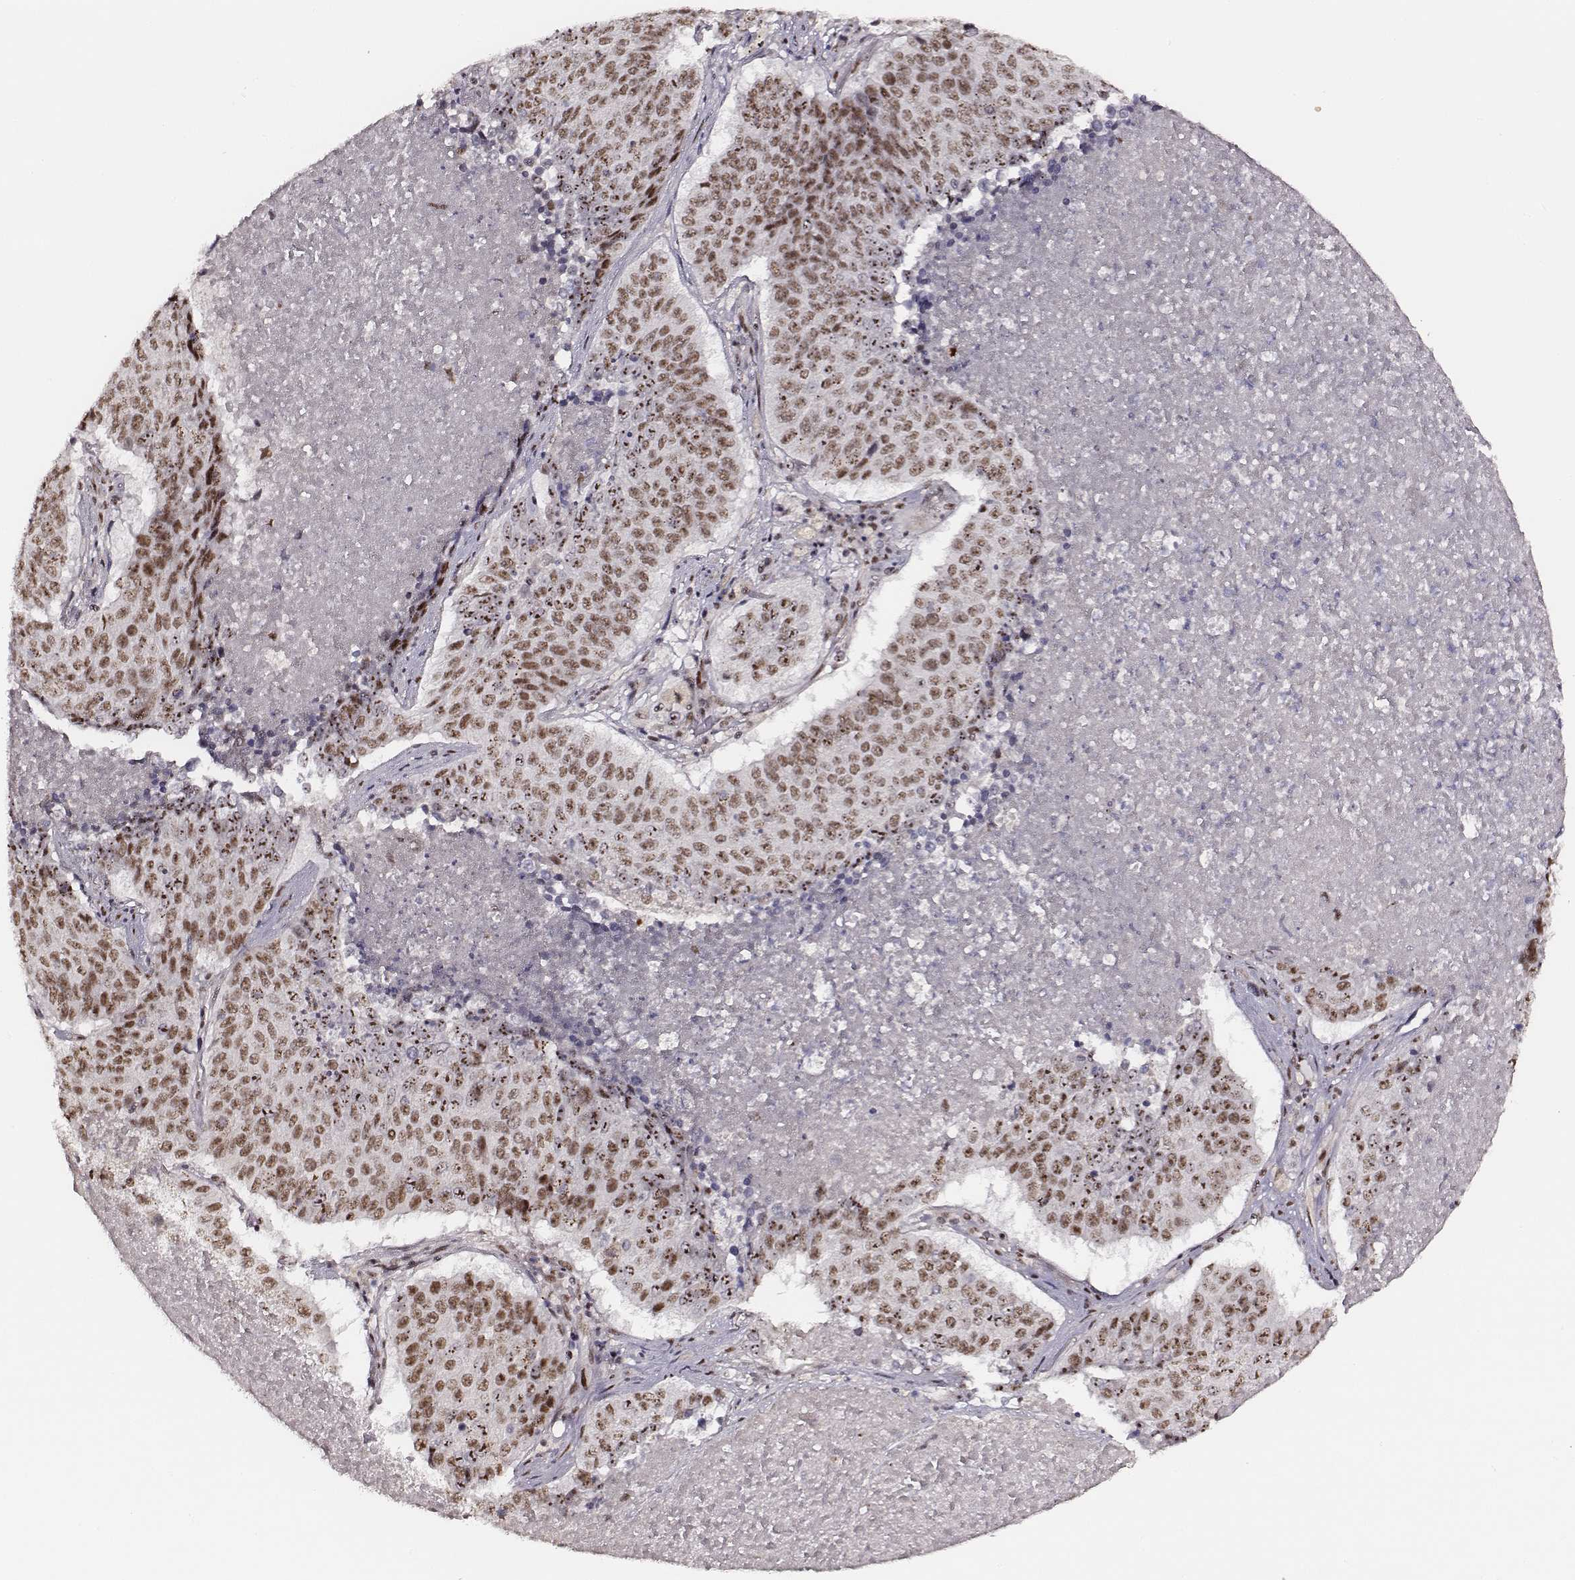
{"staining": {"intensity": "moderate", "quantity": ">75%", "location": "nuclear"}, "tissue": "lung cancer", "cell_type": "Tumor cells", "image_type": "cancer", "snomed": [{"axis": "morphology", "description": "Normal tissue, NOS"}, {"axis": "morphology", "description": "Squamous cell carcinoma, NOS"}, {"axis": "topography", "description": "Bronchus"}, {"axis": "topography", "description": "Lung"}], "caption": "A high-resolution histopathology image shows IHC staining of lung squamous cell carcinoma, which displays moderate nuclear expression in approximately >75% of tumor cells. Immunohistochemistry (ihc) stains the protein in brown and the nuclei are stained blue.", "gene": "PPARA", "patient": {"sex": "male", "age": 64}}